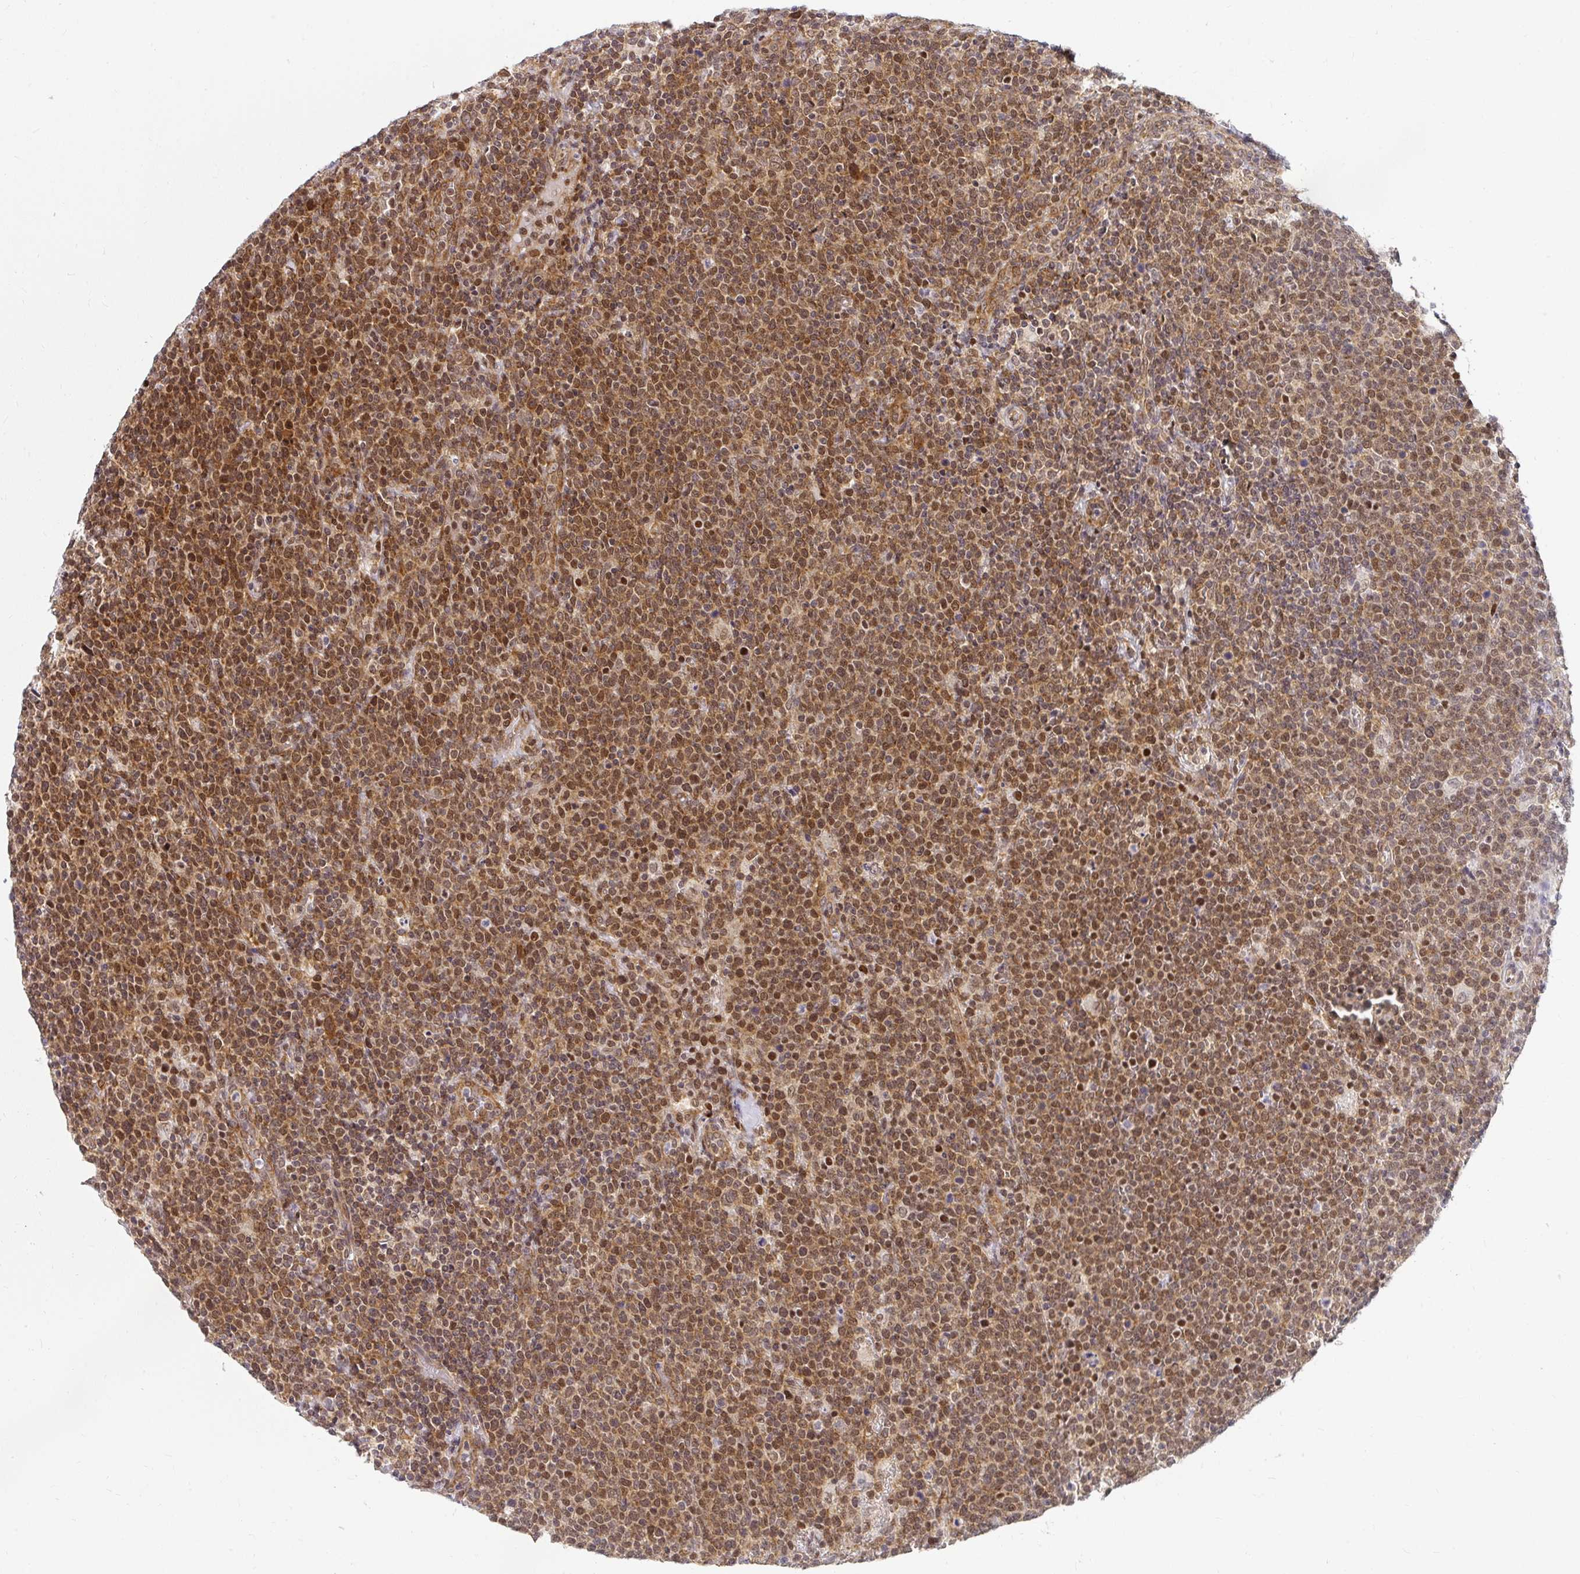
{"staining": {"intensity": "moderate", "quantity": ">75%", "location": "nuclear"}, "tissue": "lymphoma", "cell_type": "Tumor cells", "image_type": "cancer", "snomed": [{"axis": "morphology", "description": "Malignant lymphoma, non-Hodgkin's type, High grade"}, {"axis": "topography", "description": "Lymph node"}], "caption": "Immunohistochemistry photomicrograph of high-grade malignant lymphoma, non-Hodgkin's type stained for a protein (brown), which exhibits medium levels of moderate nuclear positivity in approximately >75% of tumor cells.", "gene": "SYNCRIP", "patient": {"sex": "male", "age": 61}}